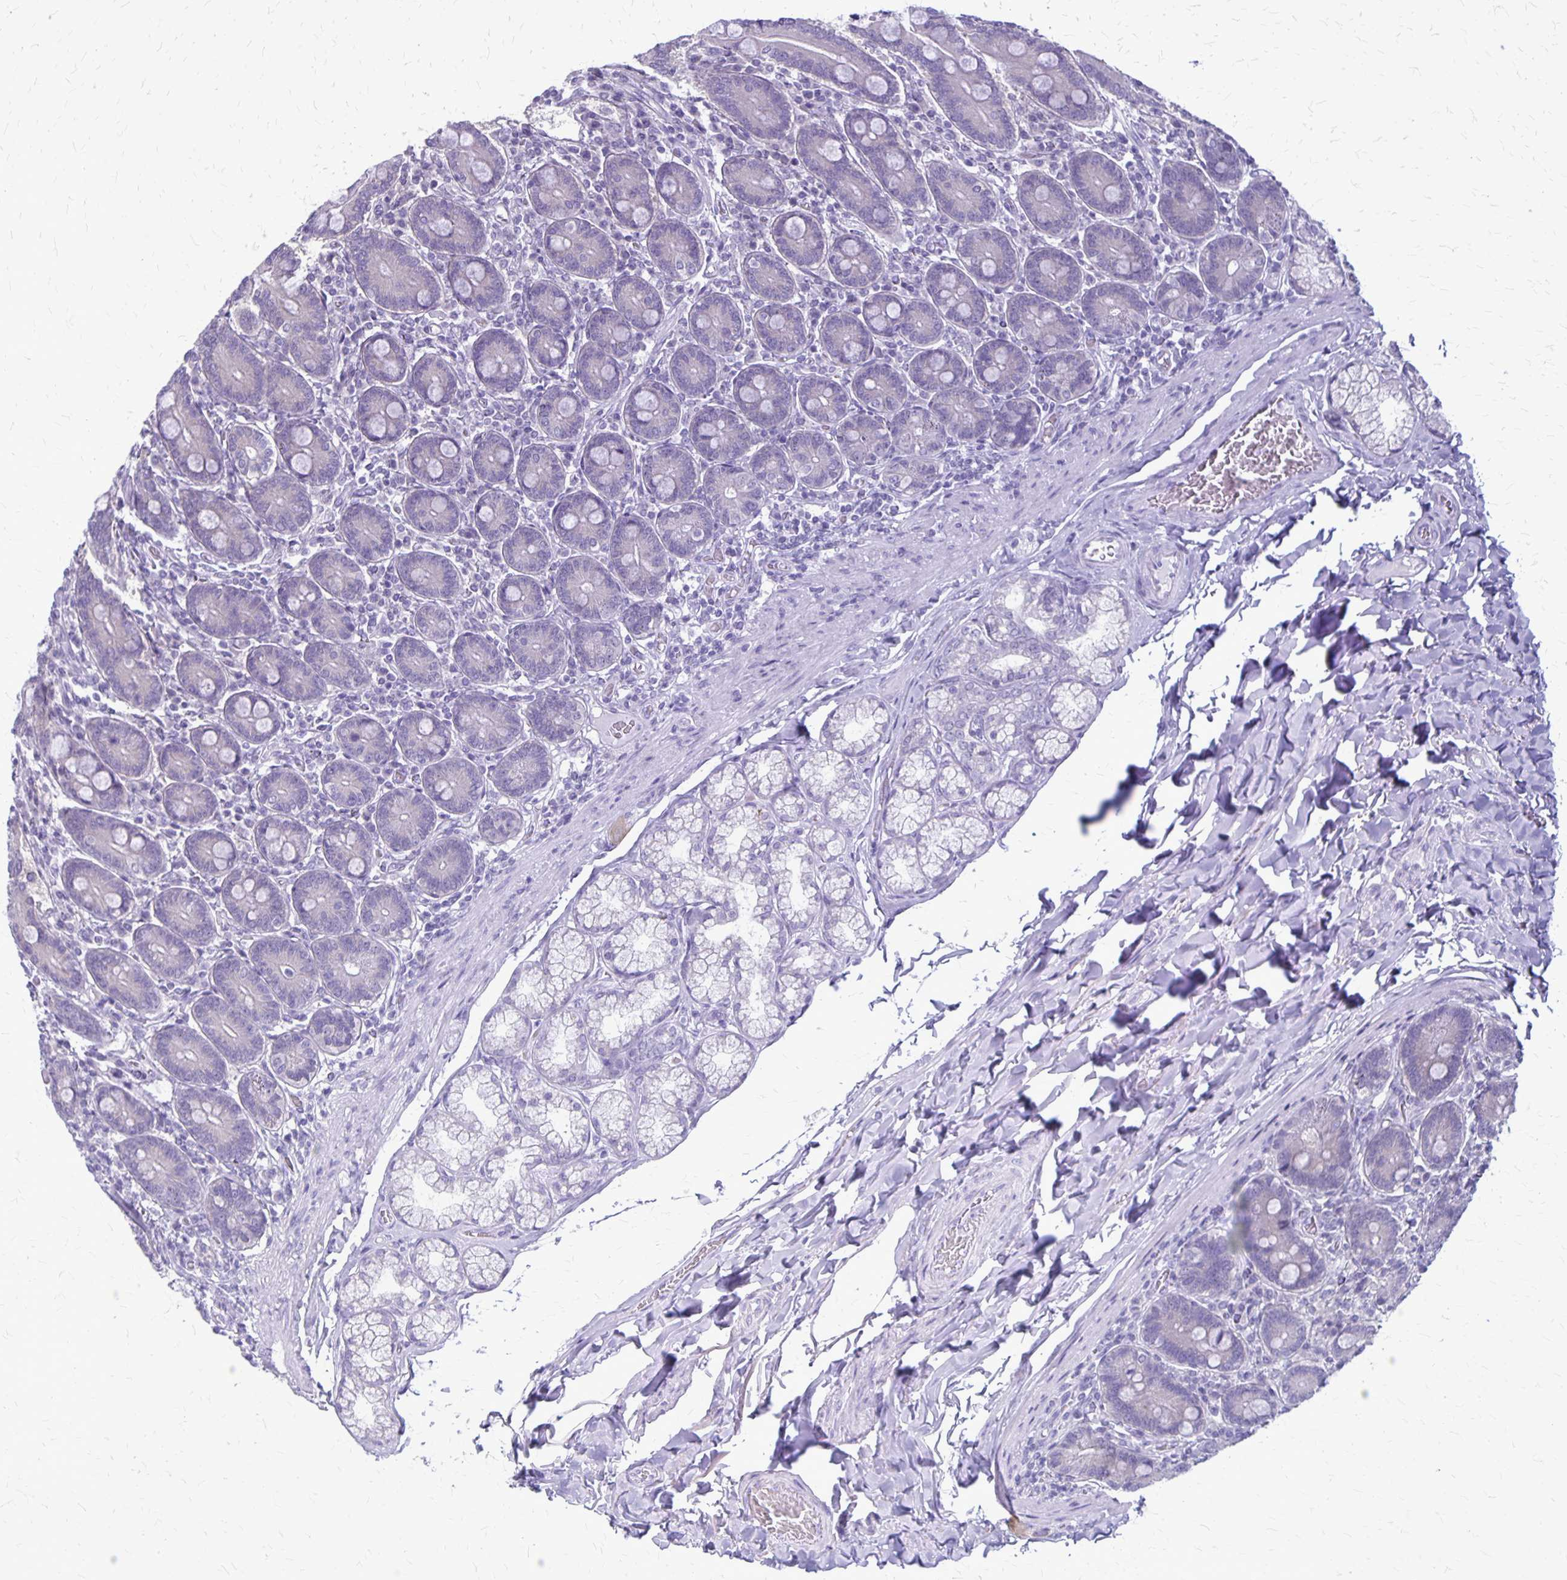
{"staining": {"intensity": "negative", "quantity": "none", "location": "none"}, "tissue": "duodenum", "cell_type": "Glandular cells", "image_type": "normal", "snomed": [{"axis": "morphology", "description": "Normal tissue, NOS"}, {"axis": "topography", "description": "Duodenum"}], "caption": "This is an IHC photomicrograph of normal duodenum. There is no positivity in glandular cells.", "gene": "PLXNB3", "patient": {"sex": "female", "age": 62}}